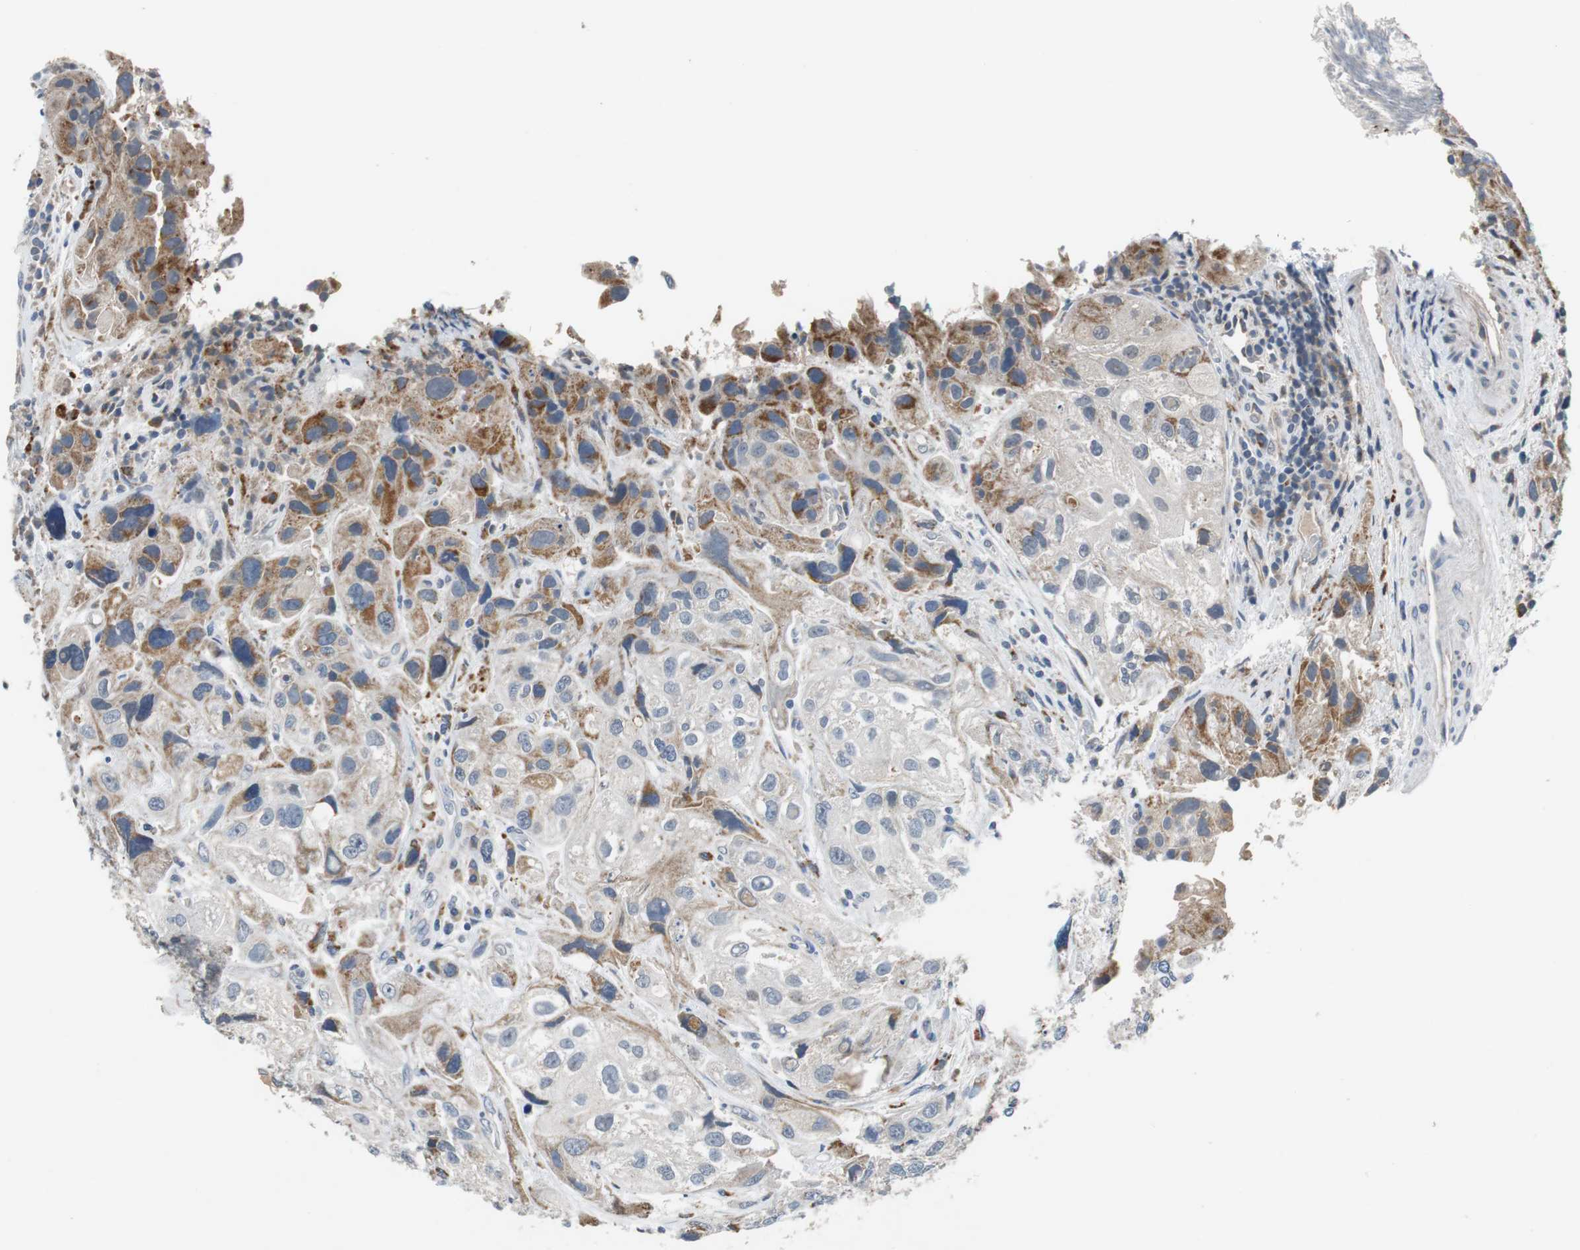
{"staining": {"intensity": "moderate", "quantity": "25%-75%", "location": "cytoplasmic/membranous"}, "tissue": "urothelial cancer", "cell_type": "Tumor cells", "image_type": "cancer", "snomed": [{"axis": "morphology", "description": "Urothelial carcinoma, High grade"}, {"axis": "topography", "description": "Urinary bladder"}], "caption": "The image shows immunohistochemical staining of high-grade urothelial carcinoma. There is moderate cytoplasmic/membranous positivity is appreciated in about 25%-75% of tumor cells. (brown staining indicates protein expression, while blue staining denotes nuclei).", "gene": "NLGN1", "patient": {"sex": "female", "age": 64}}